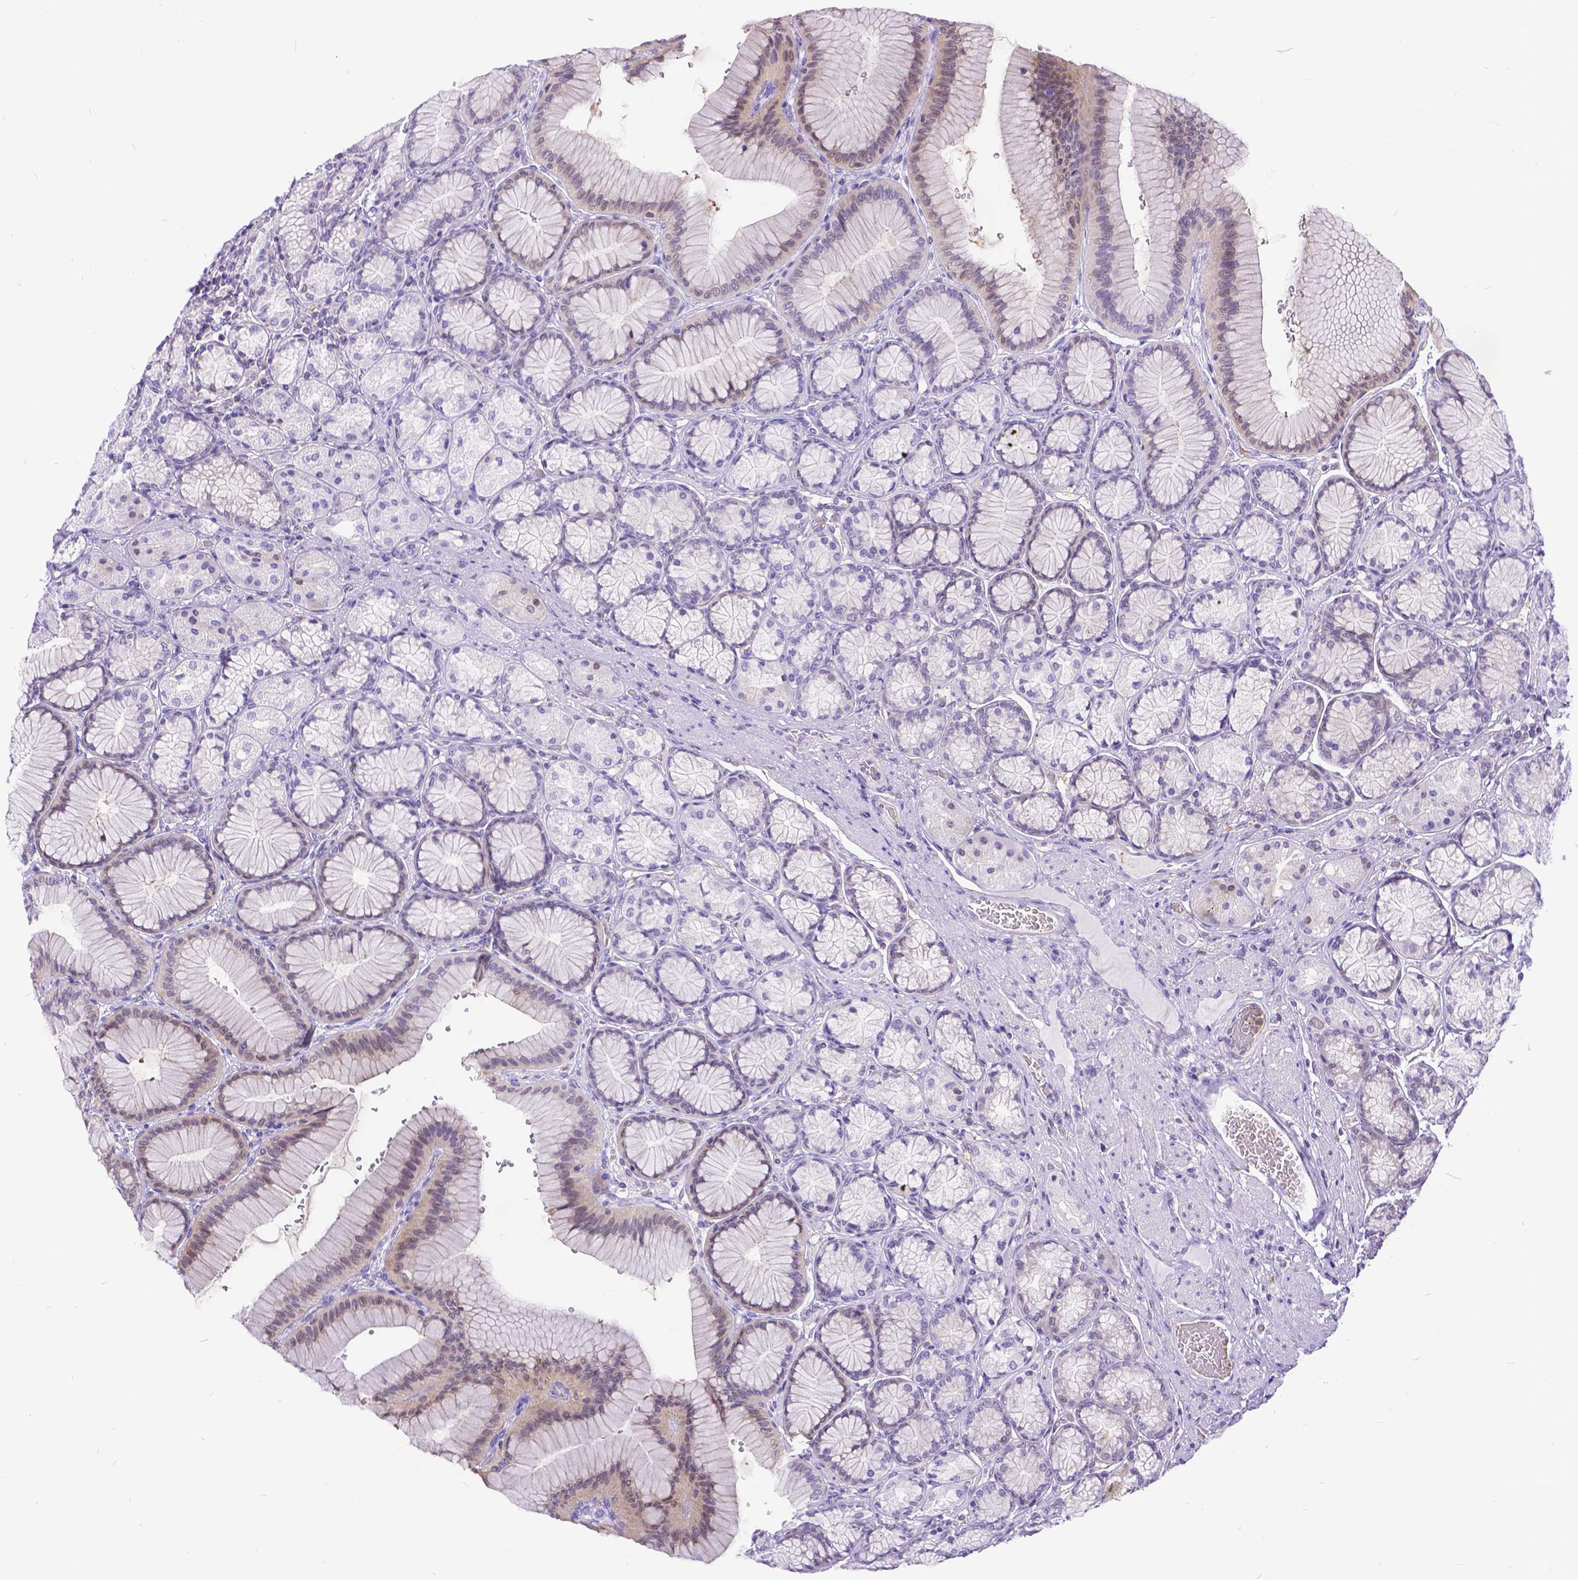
{"staining": {"intensity": "weak", "quantity": "<25%", "location": "cytoplasmic/membranous,nuclear"}, "tissue": "stomach", "cell_type": "Glandular cells", "image_type": "normal", "snomed": [{"axis": "morphology", "description": "Normal tissue, NOS"}, {"axis": "morphology", "description": "Adenocarcinoma, NOS"}, {"axis": "morphology", "description": "Adenocarcinoma, High grade"}, {"axis": "topography", "description": "Stomach, upper"}, {"axis": "topography", "description": "Stomach"}], "caption": "Stomach was stained to show a protein in brown. There is no significant positivity in glandular cells.", "gene": "TMEM169", "patient": {"sex": "female", "age": 65}}